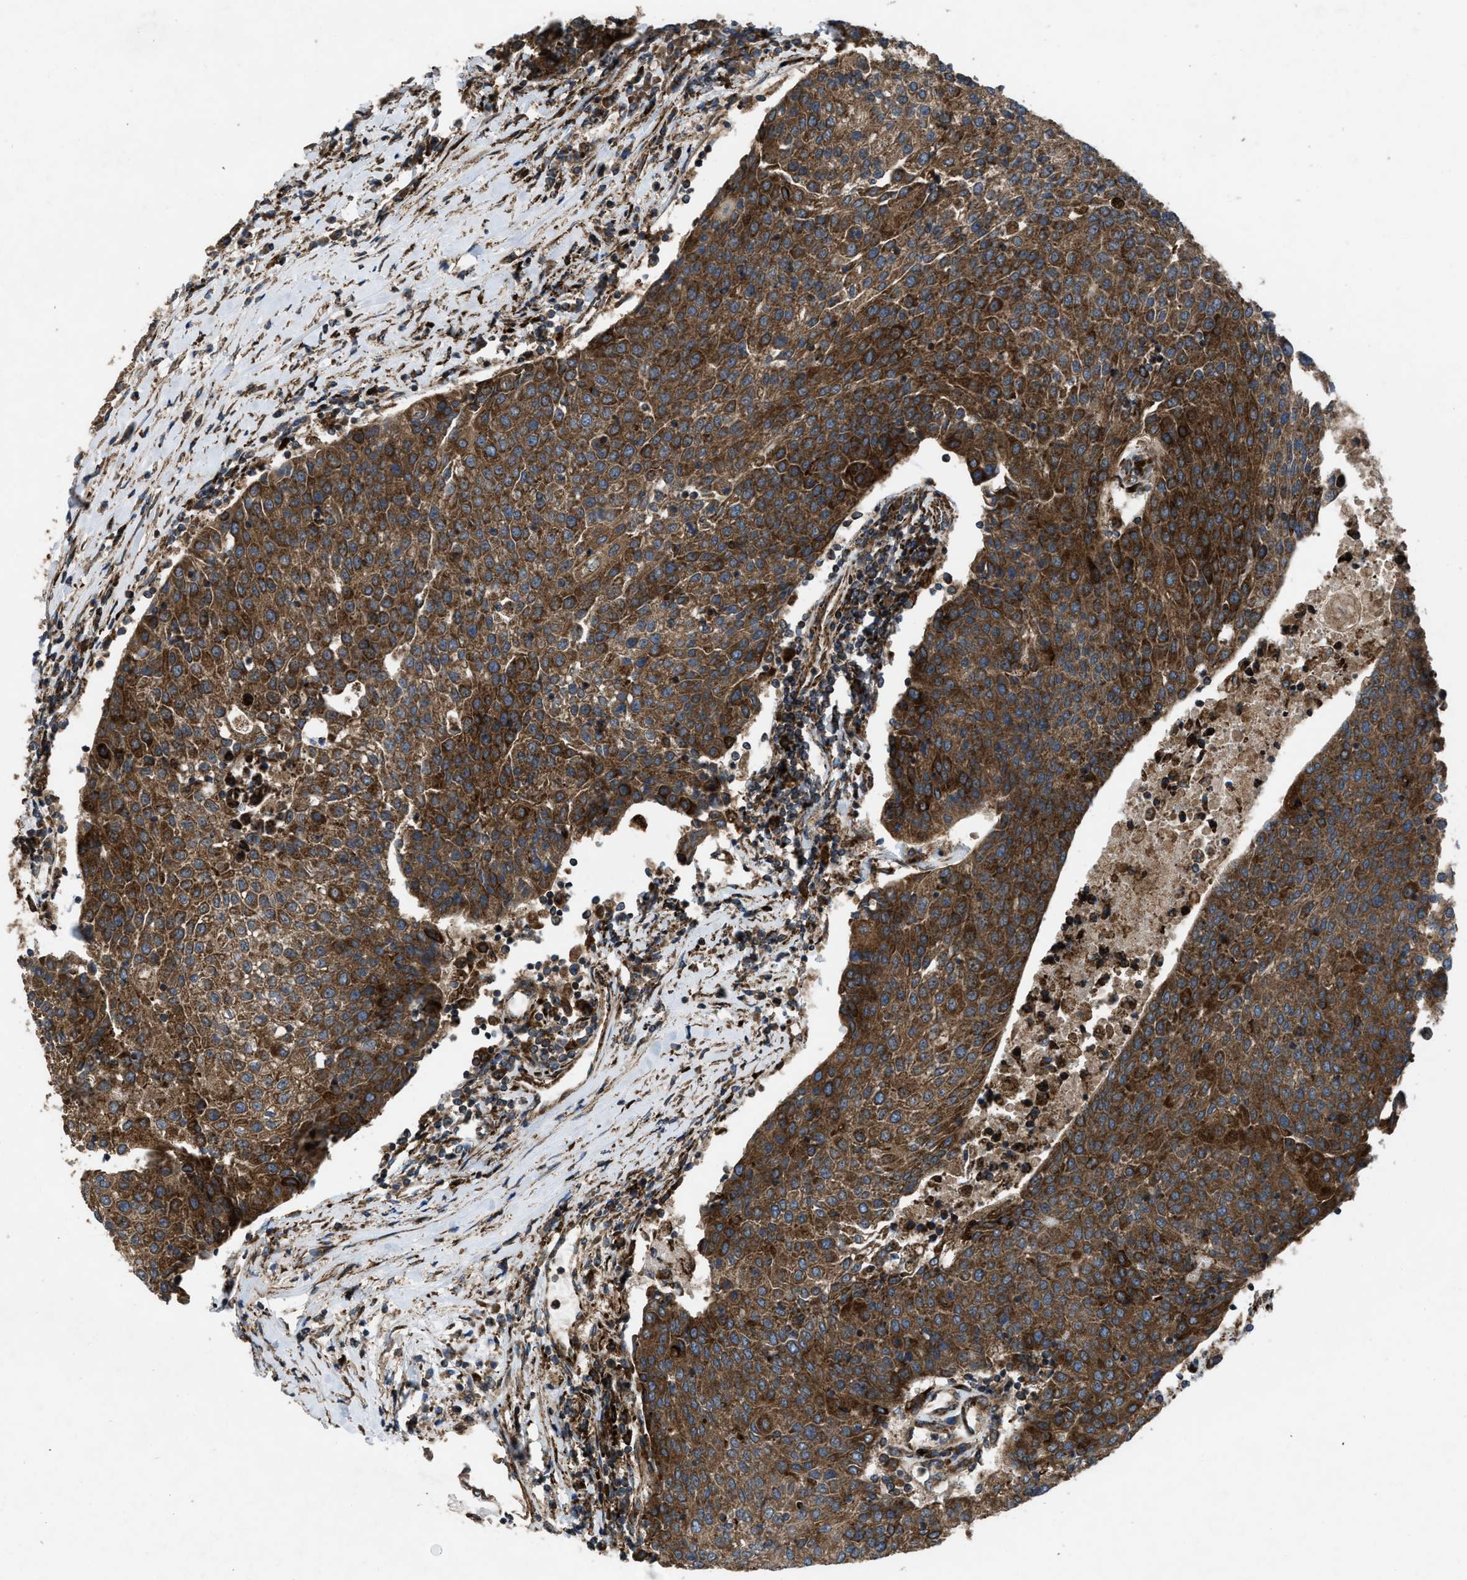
{"staining": {"intensity": "strong", "quantity": ">75%", "location": "cytoplasmic/membranous"}, "tissue": "urothelial cancer", "cell_type": "Tumor cells", "image_type": "cancer", "snomed": [{"axis": "morphology", "description": "Urothelial carcinoma, High grade"}, {"axis": "topography", "description": "Urinary bladder"}], "caption": "A brown stain labels strong cytoplasmic/membranous expression of a protein in high-grade urothelial carcinoma tumor cells.", "gene": "PER3", "patient": {"sex": "female", "age": 85}}